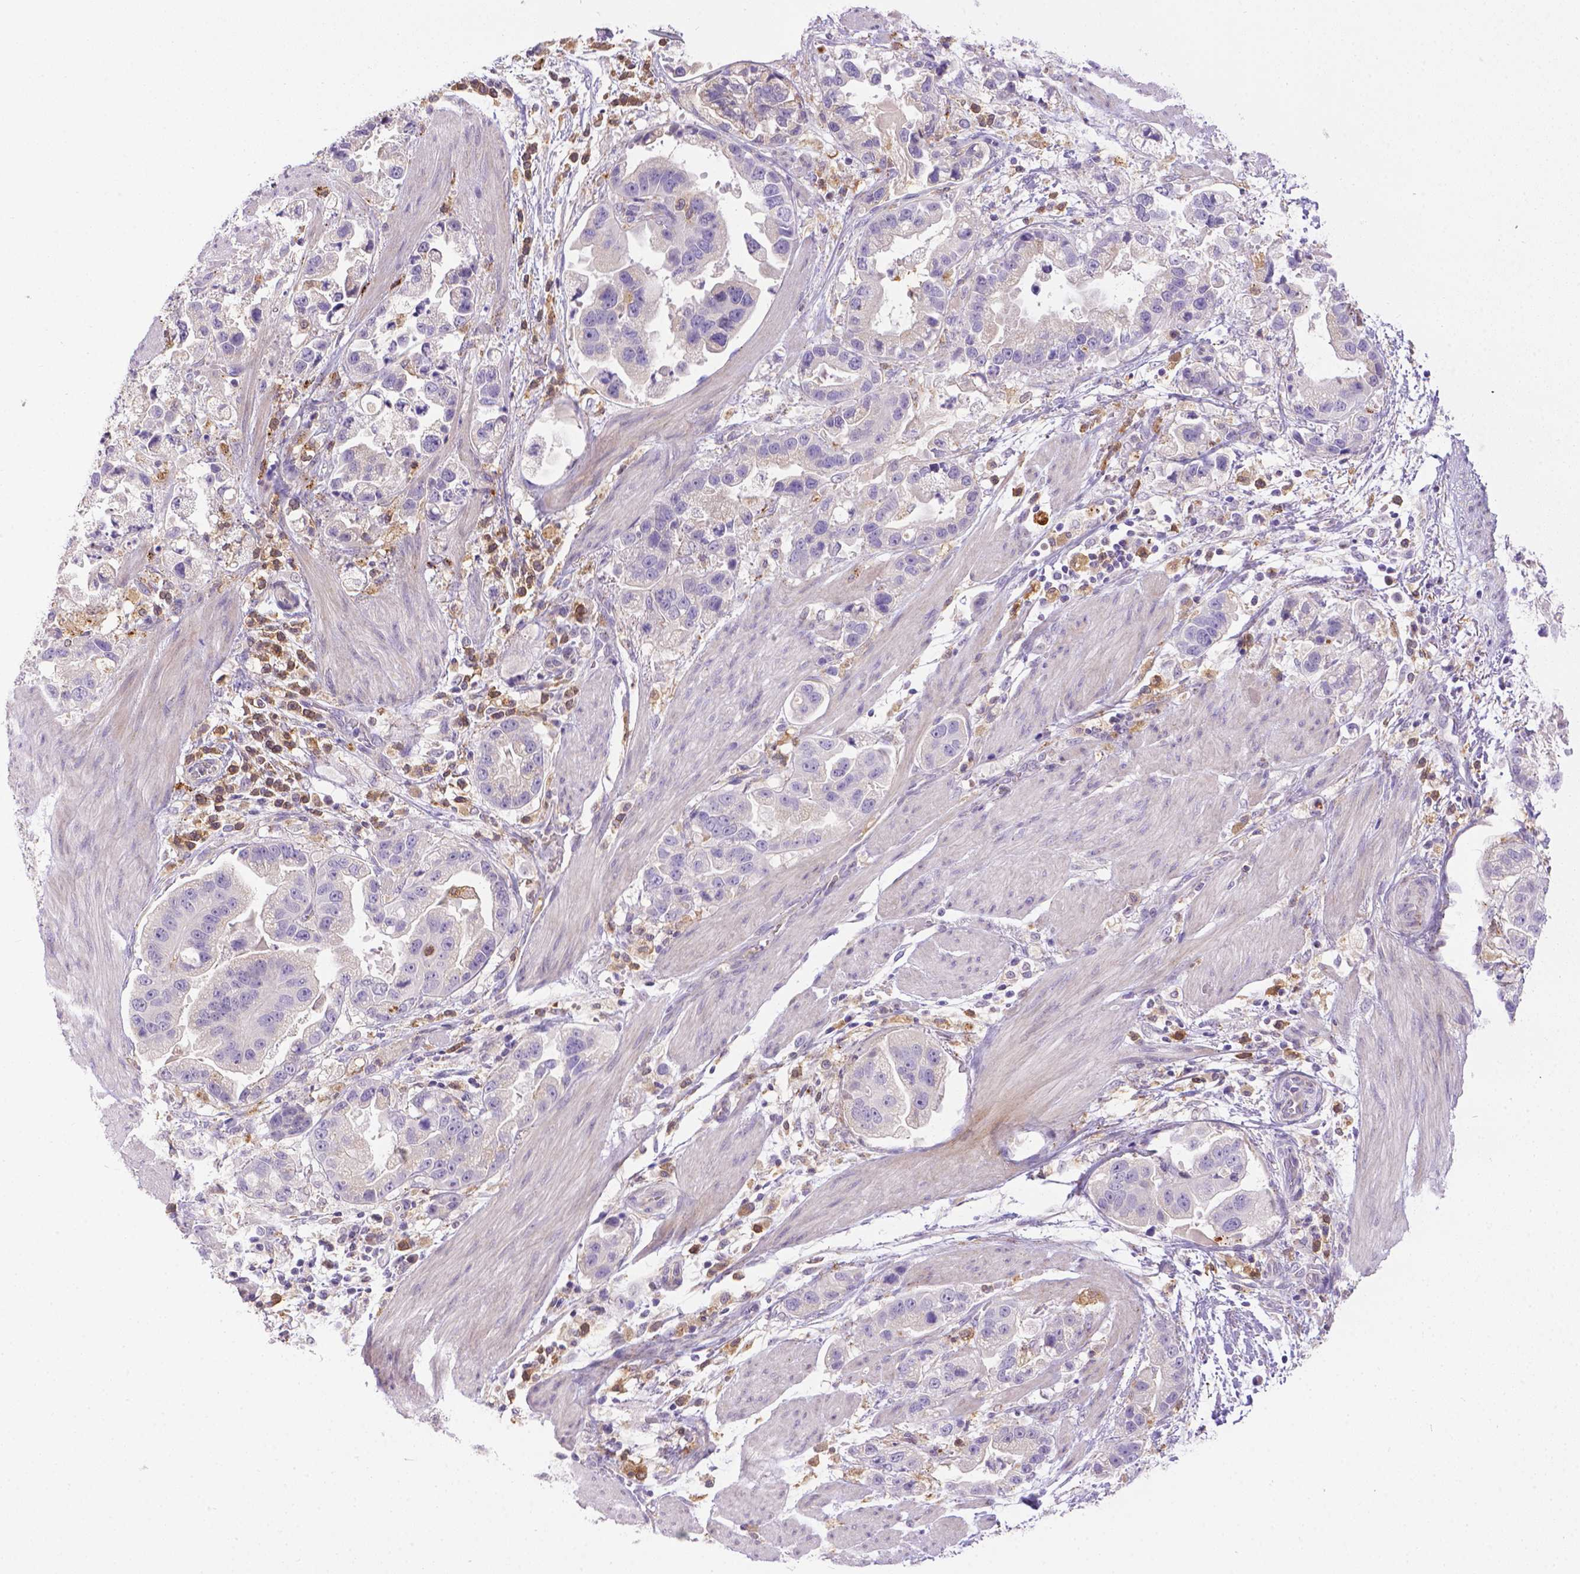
{"staining": {"intensity": "negative", "quantity": "none", "location": "none"}, "tissue": "stomach cancer", "cell_type": "Tumor cells", "image_type": "cancer", "snomed": [{"axis": "morphology", "description": "Adenocarcinoma, NOS"}, {"axis": "topography", "description": "Stomach"}], "caption": "An image of adenocarcinoma (stomach) stained for a protein shows no brown staining in tumor cells.", "gene": "TM4SF18", "patient": {"sex": "male", "age": 59}}